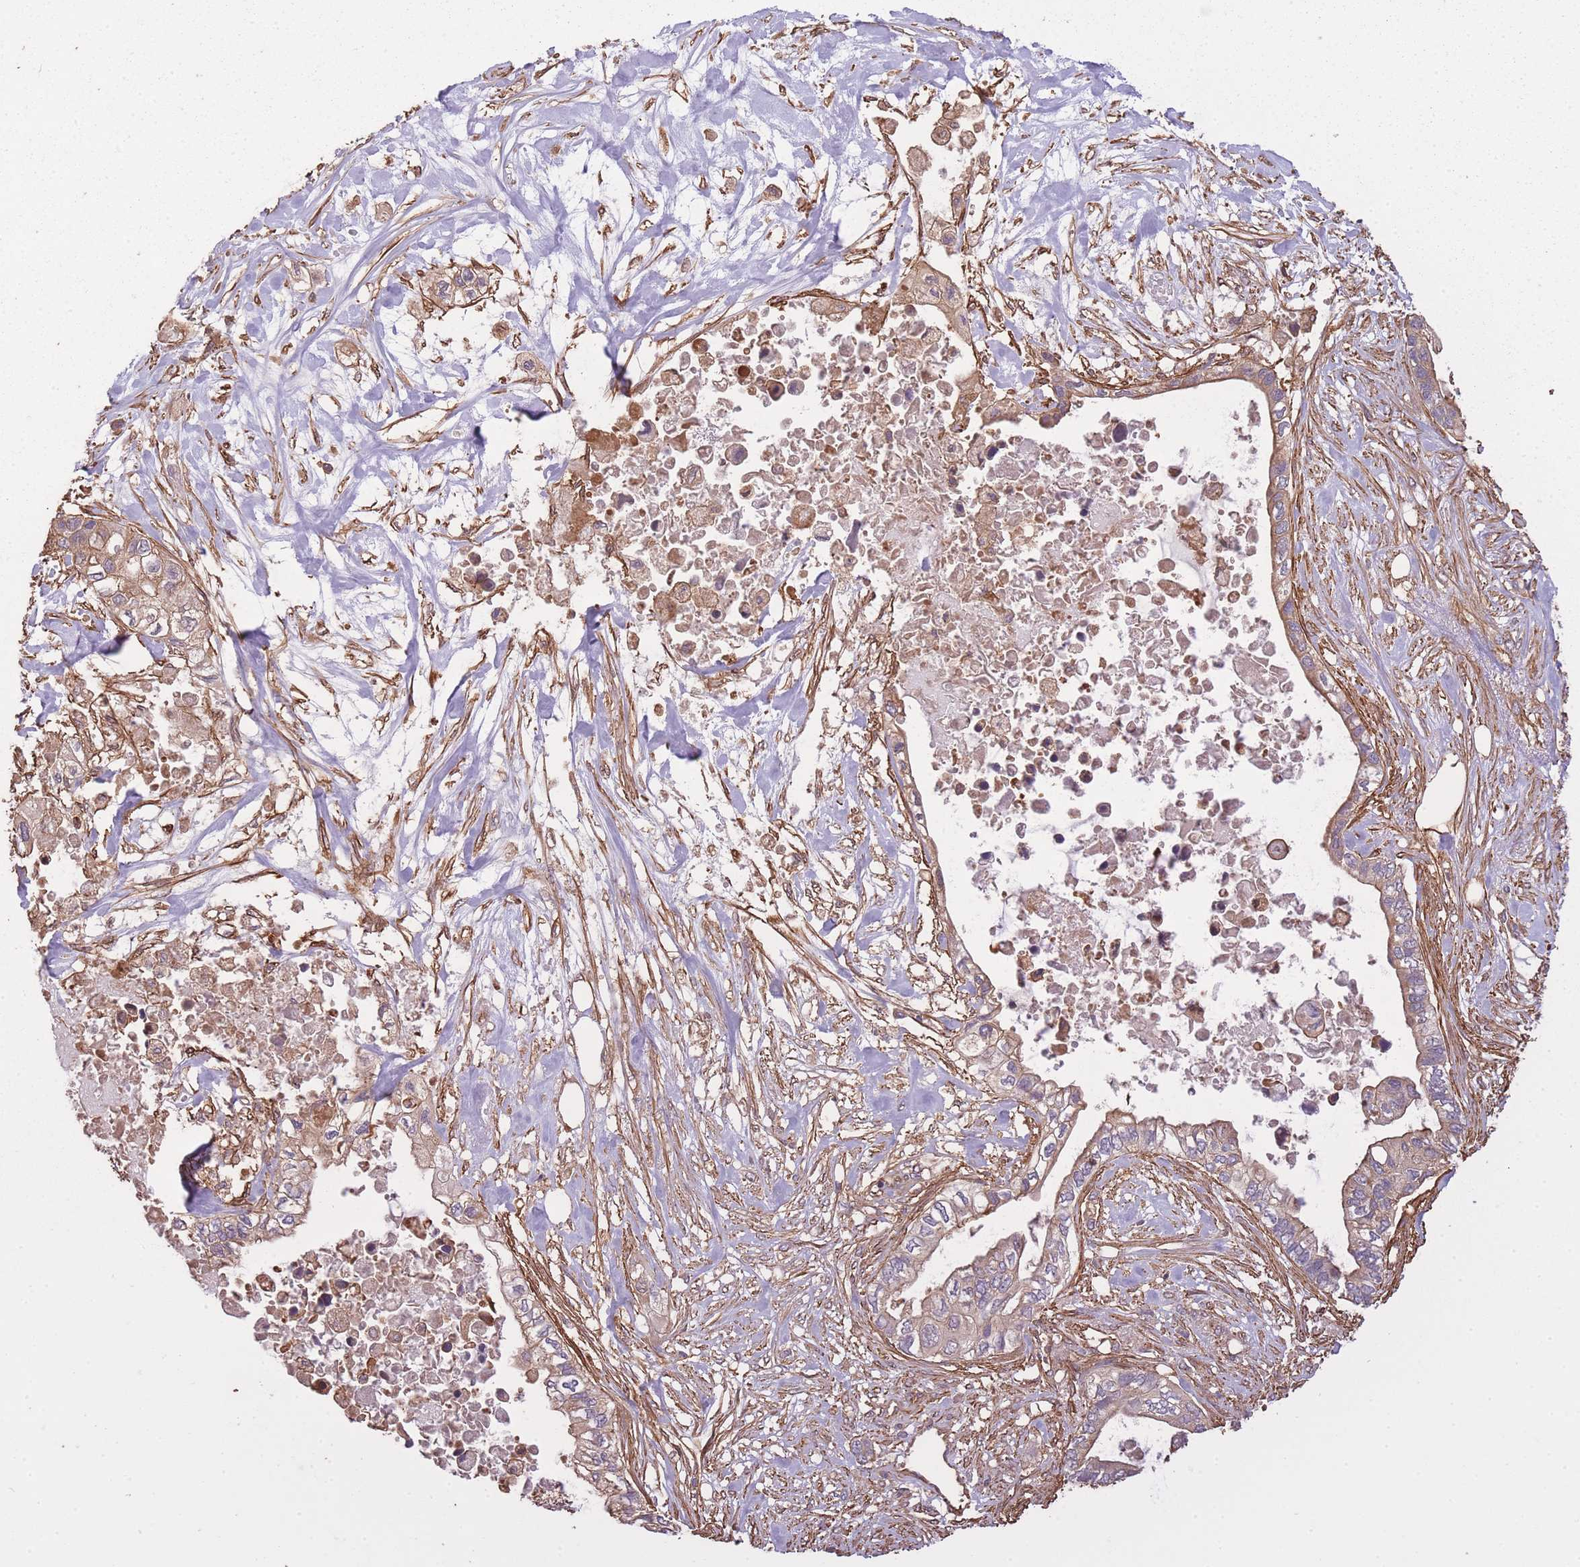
{"staining": {"intensity": "weak", "quantity": "<25%", "location": "cytoplasmic/membranous"}, "tissue": "pancreatic cancer", "cell_type": "Tumor cells", "image_type": "cancer", "snomed": [{"axis": "morphology", "description": "Adenocarcinoma, NOS"}, {"axis": "topography", "description": "Pancreas"}], "caption": "An image of pancreatic cancer (adenocarcinoma) stained for a protein demonstrates no brown staining in tumor cells.", "gene": "ARMH3", "patient": {"sex": "female", "age": 63}}